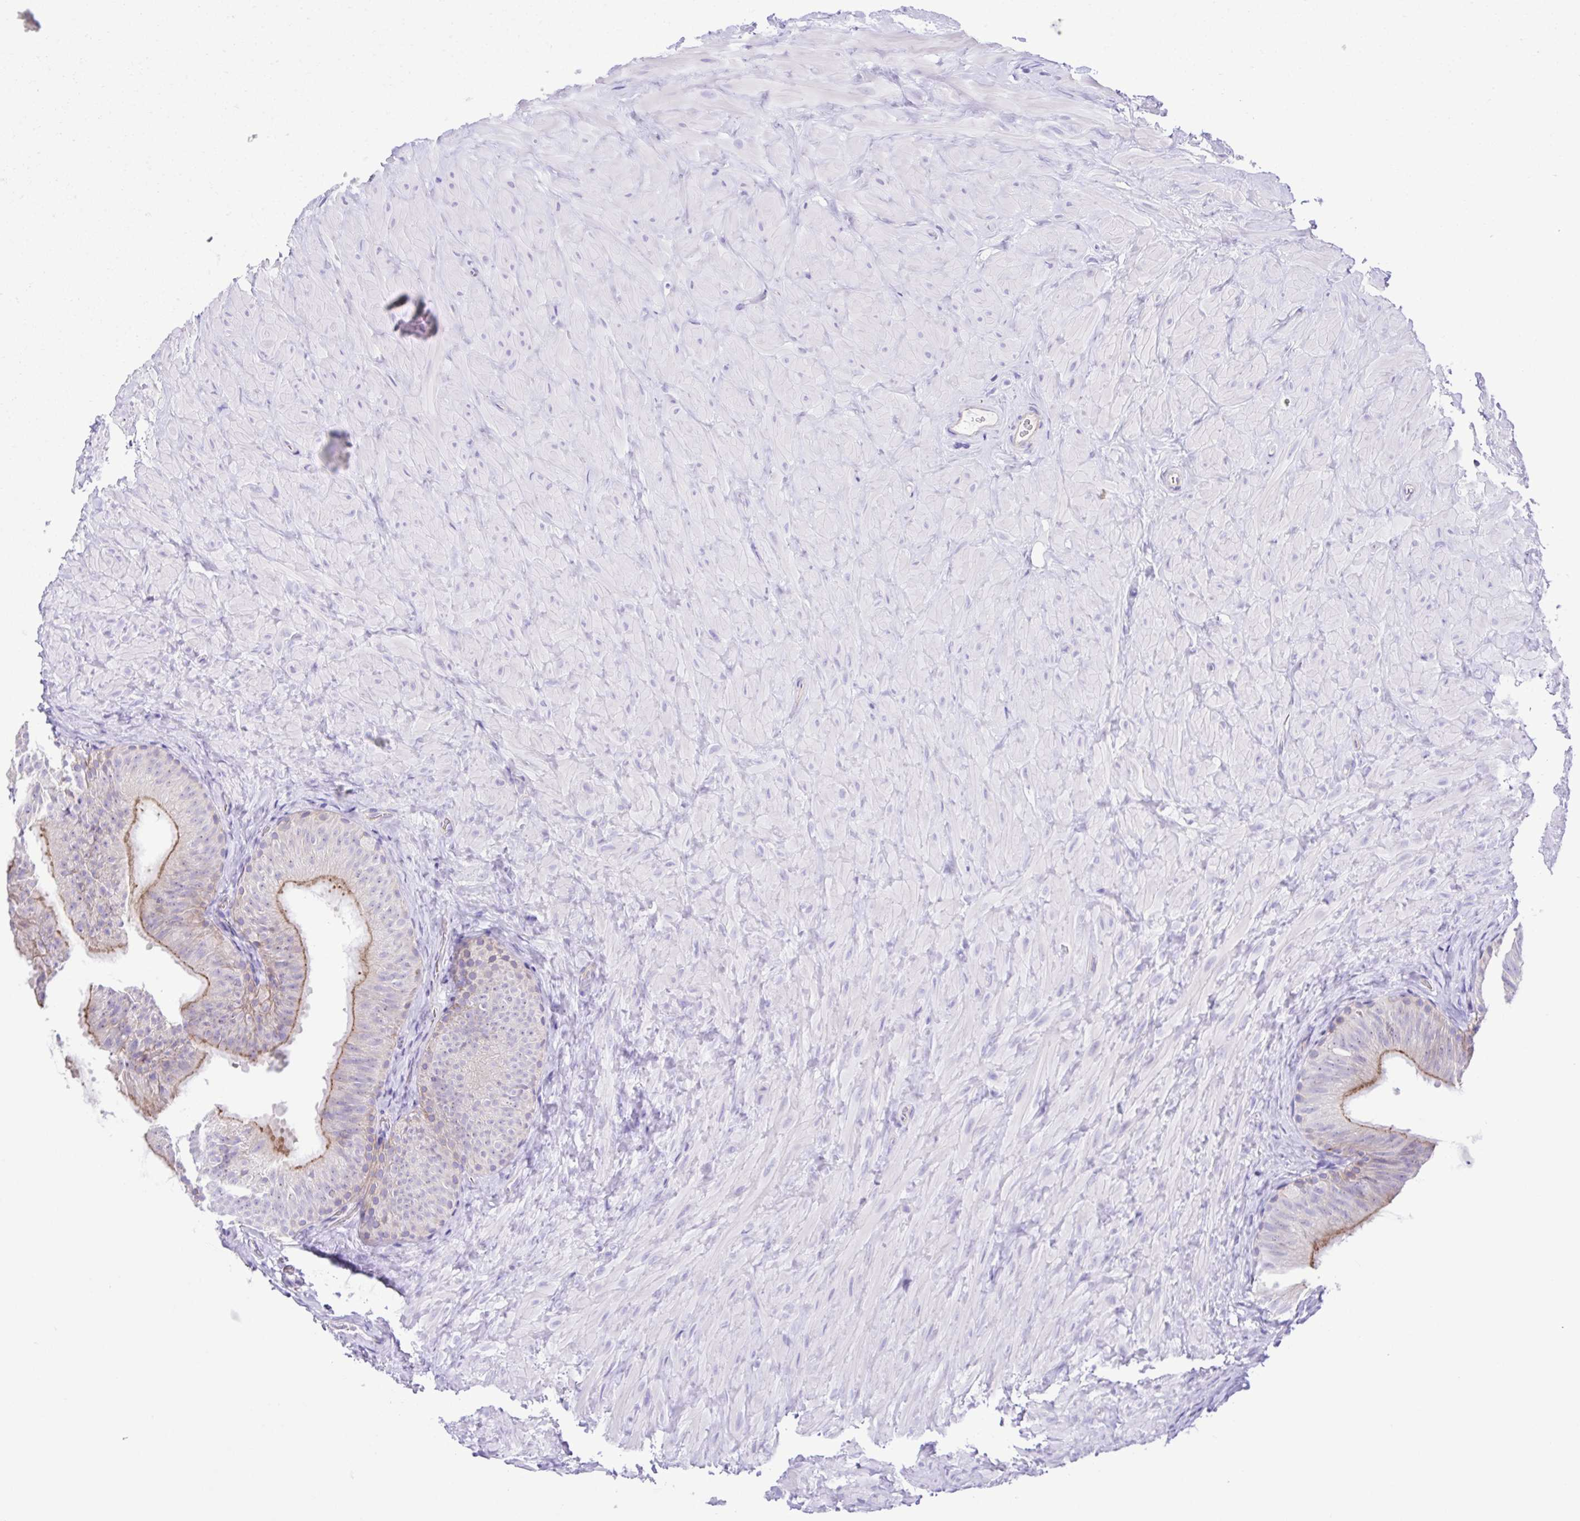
{"staining": {"intensity": "moderate", "quantity": "25%-75%", "location": "cytoplasmic/membranous"}, "tissue": "epididymis", "cell_type": "Glandular cells", "image_type": "normal", "snomed": [{"axis": "morphology", "description": "Normal tissue, NOS"}, {"axis": "topography", "description": "Epididymis, spermatic cord, NOS"}, {"axis": "topography", "description": "Epididymis"}], "caption": "Protein staining exhibits moderate cytoplasmic/membranous staining in approximately 25%-75% of glandular cells in normal epididymis.", "gene": "CYP11A1", "patient": {"sex": "male", "age": 31}}